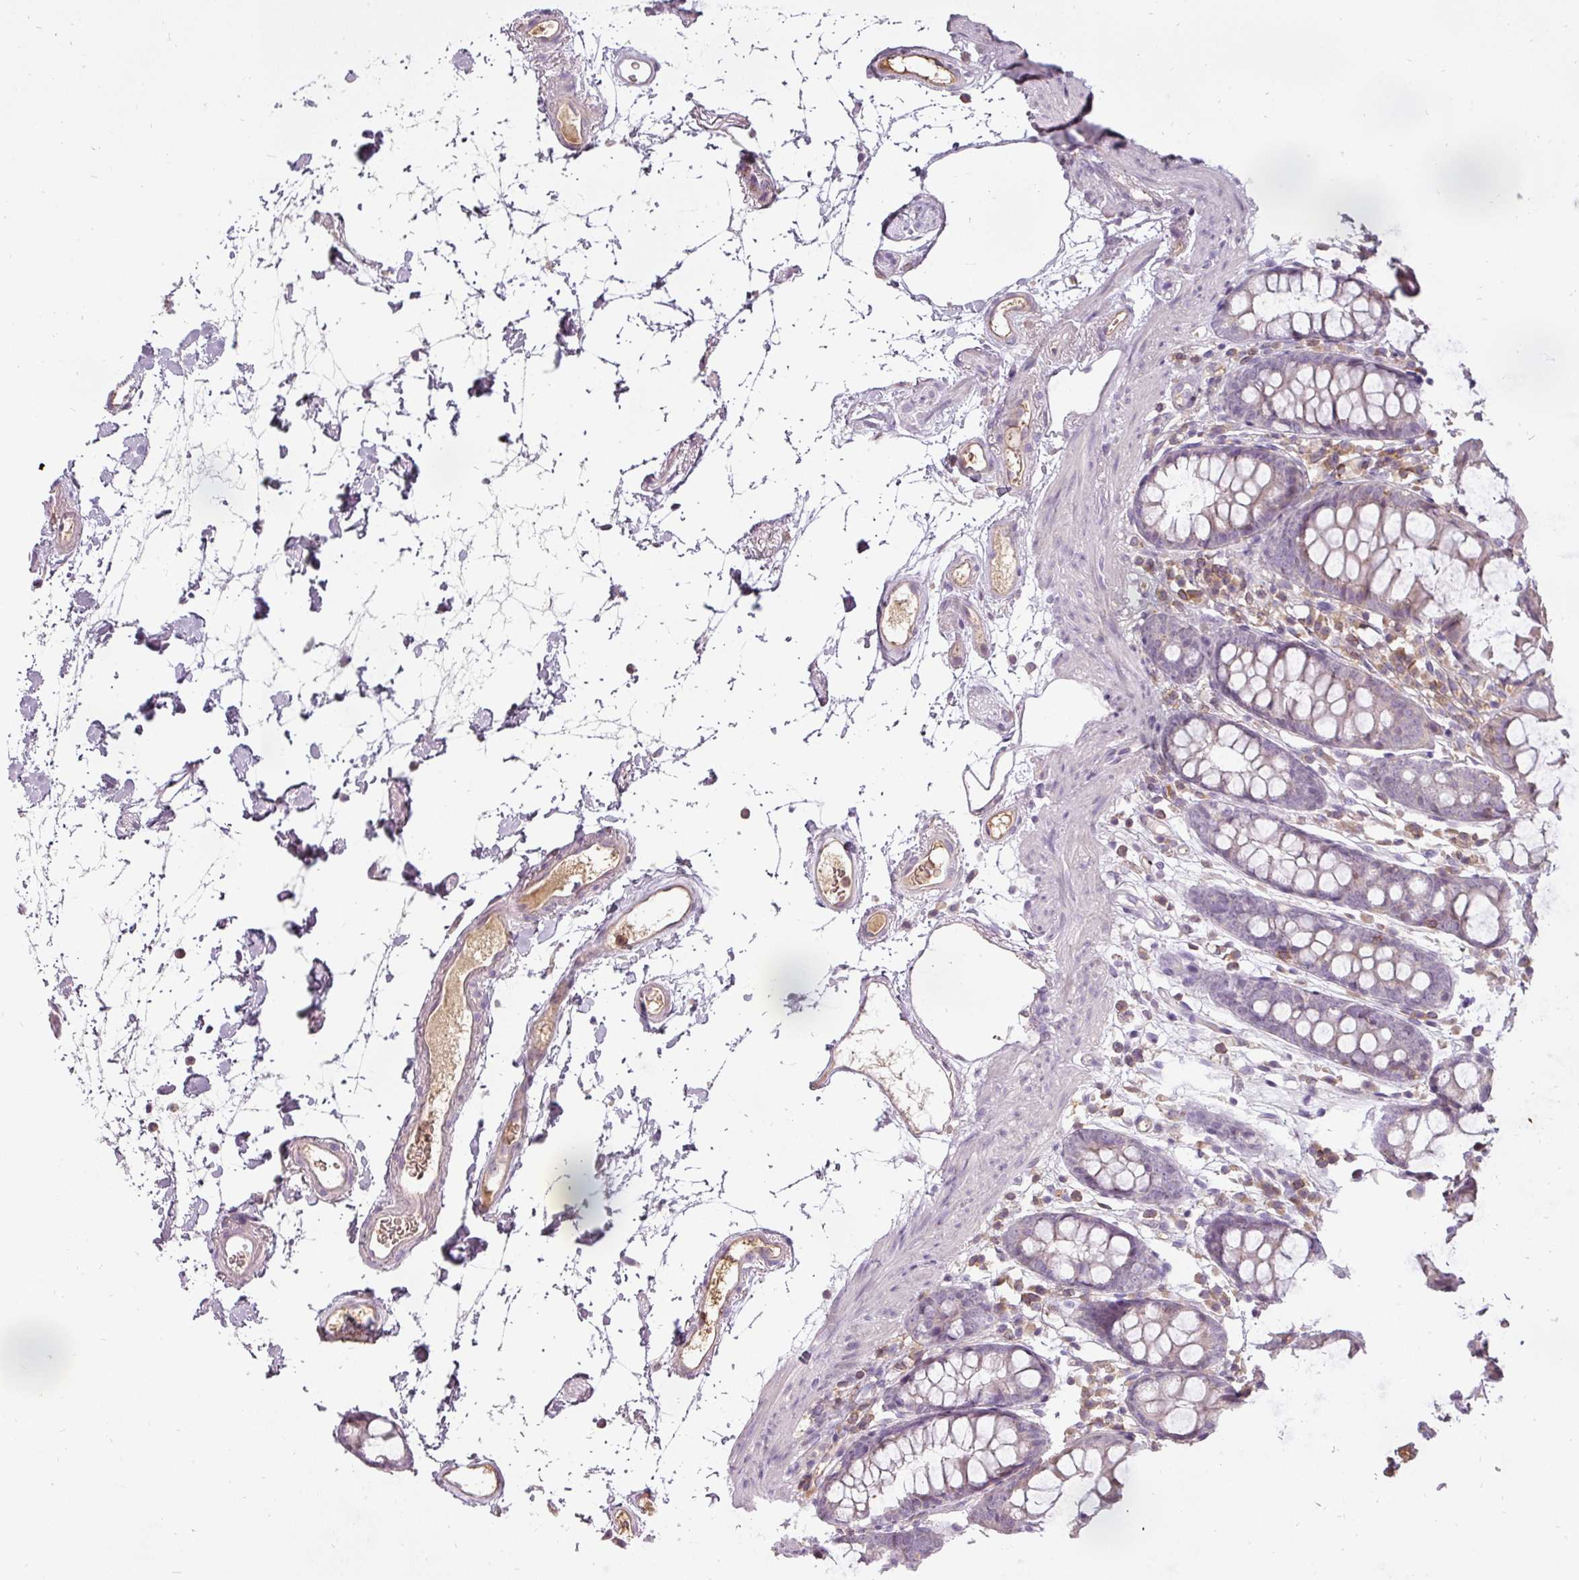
{"staining": {"intensity": "moderate", "quantity": "25%-75%", "location": "cytoplasmic/membranous"}, "tissue": "colon", "cell_type": "Endothelial cells", "image_type": "normal", "snomed": [{"axis": "morphology", "description": "Normal tissue, NOS"}, {"axis": "topography", "description": "Colon"}], "caption": "High-magnification brightfield microscopy of unremarkable colon stained with DAB (3,3'-diaminobenzidine) (brown) and counterstained with hematoxylin (blue). endothelial cells exhibit moderate cytoplasmic/membranous staining is identified in approximately25%-75% of cells. (IHC, brightfield microscopy, high magnification).", "gene": "STK4", "patient": {"sex": "female", "age": 84}}